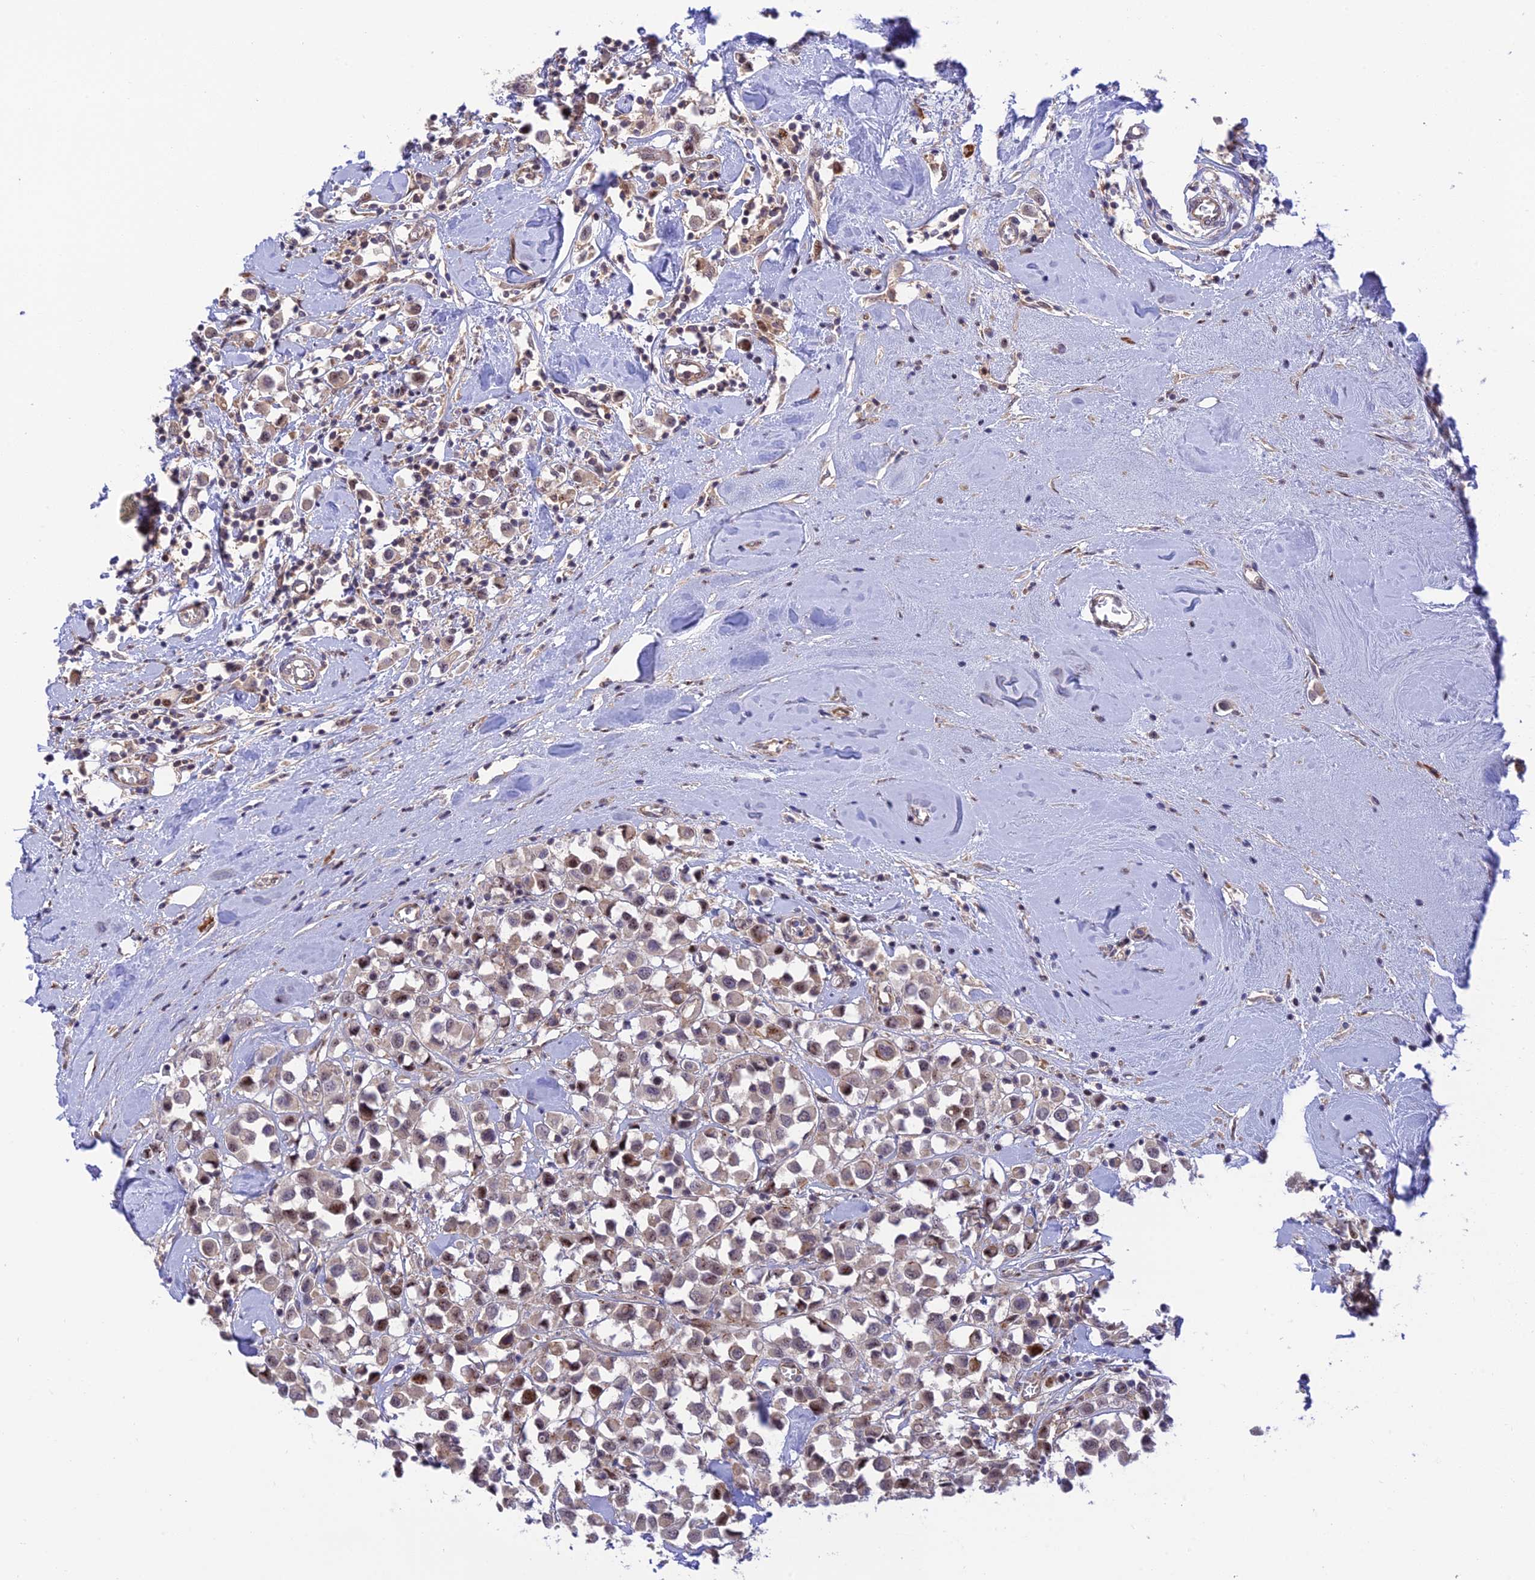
{"staining": {"intensity": "weak", "quantity": "25%-75%", "location": "nuclear"}, "tissue": "breast cancer", "cell_type": "Tumor cells", "image_type": "cancer", "snomed": [{"axis": "morphology", "description": "Duct carcinoma"}, {"axis": "topography", "description": "Breast"}], "caption": "This is a photomicrograph of immunohistochemistry (IHC) staining of breast cancer (intraductal carcinoma), which shows weak expression in the nuclear of tumor cells.", "gene": "ZNF584", "patient": {"sex": "female", "age": 61}}